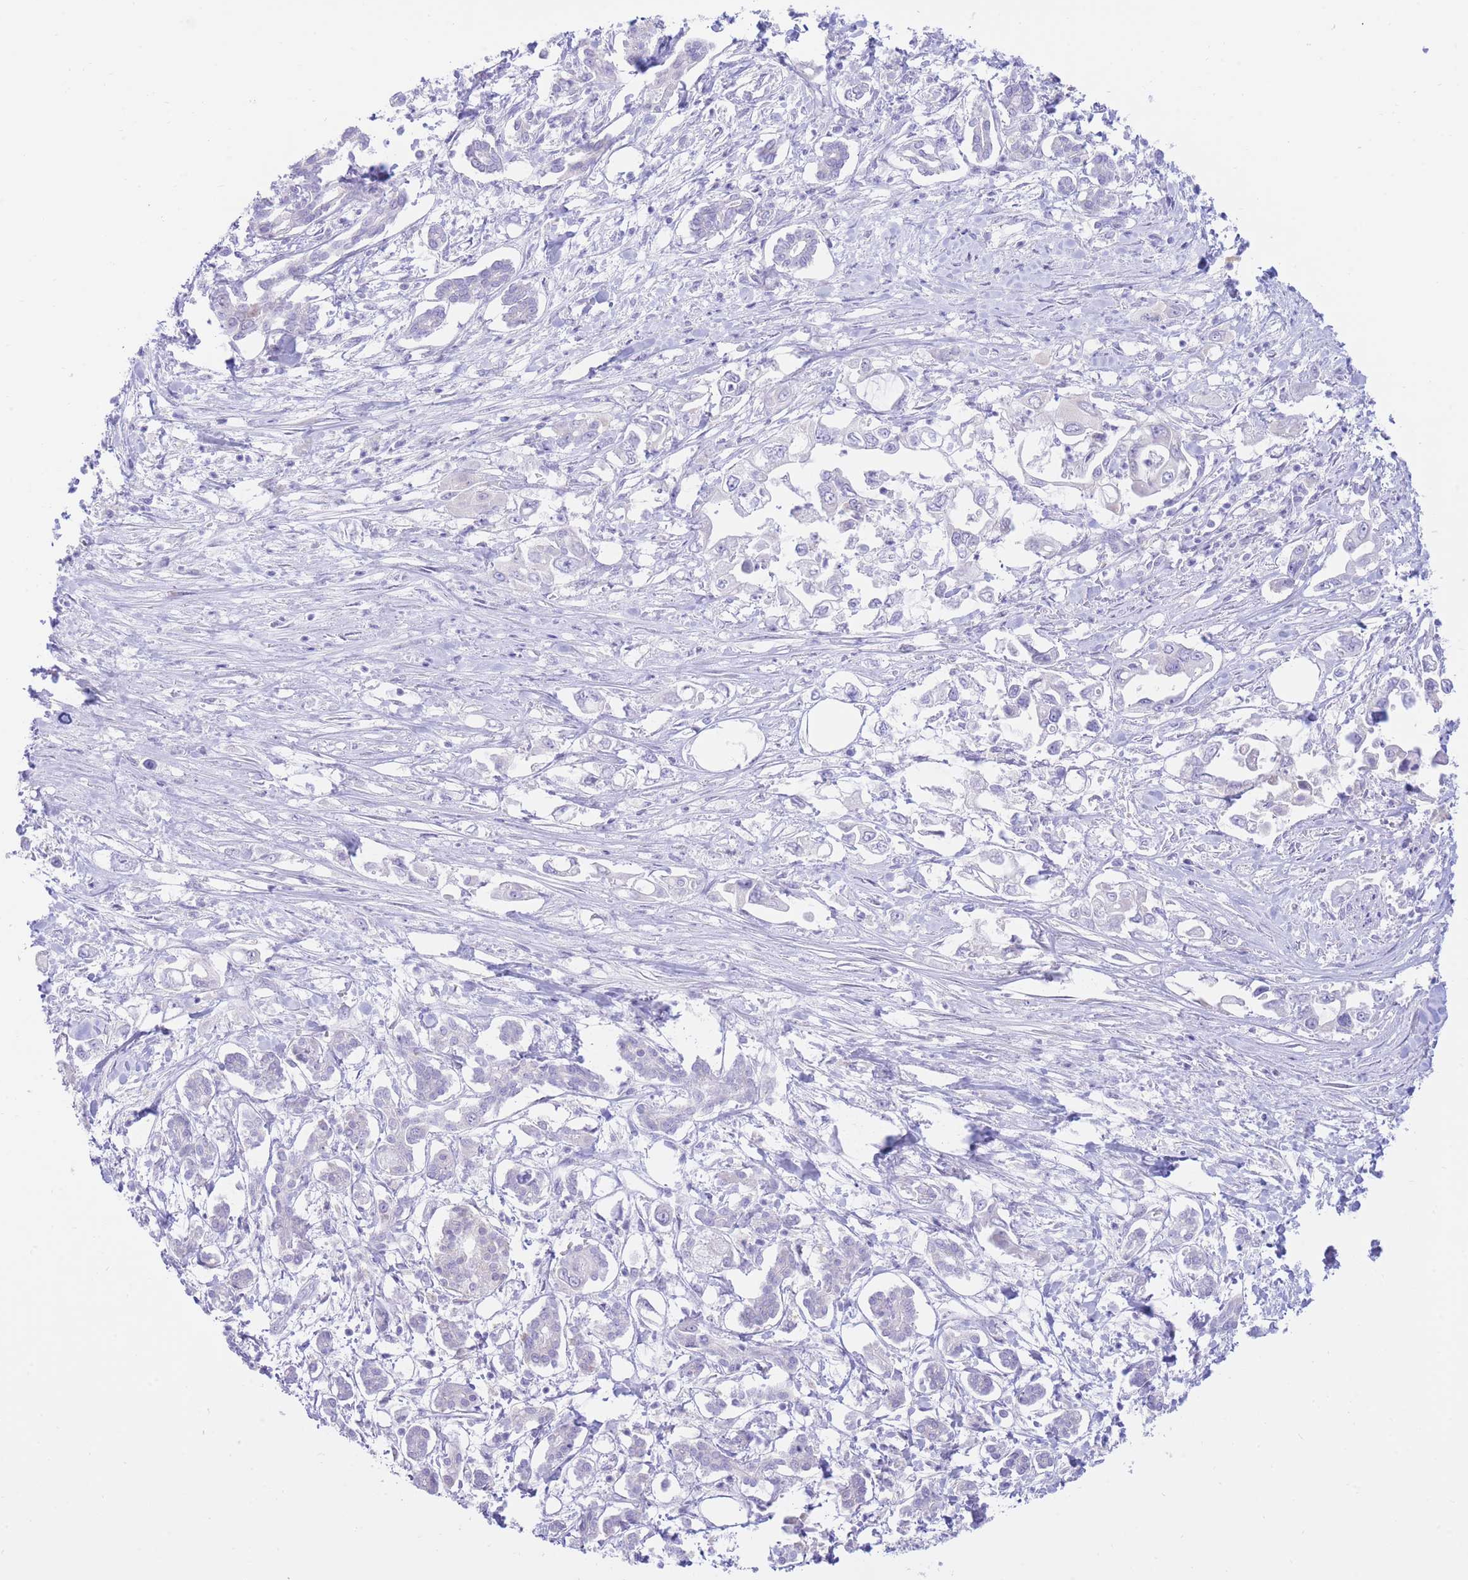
{"staining": {"intensity": "negative", "quantity": "none", "location": "none"}, "tissue": "pancreatic cancer", "cell_type": "Tumor cells", "image_type": "cancer", "snomed": [{"axis": "morphology", "description": "Adenocarcinoma, NOS"}, {"axis": "topography", "description": "Pancreas"}], "caption": "This micrograph is of adenocarcinoma (pancreatic) stained with IHC to label a protein in brown with the nuclei are counter-stained blue. There is no positivity in tumor cells.", "gene": "SSUH2", "patient": {"sex": "male", "age": 61}}